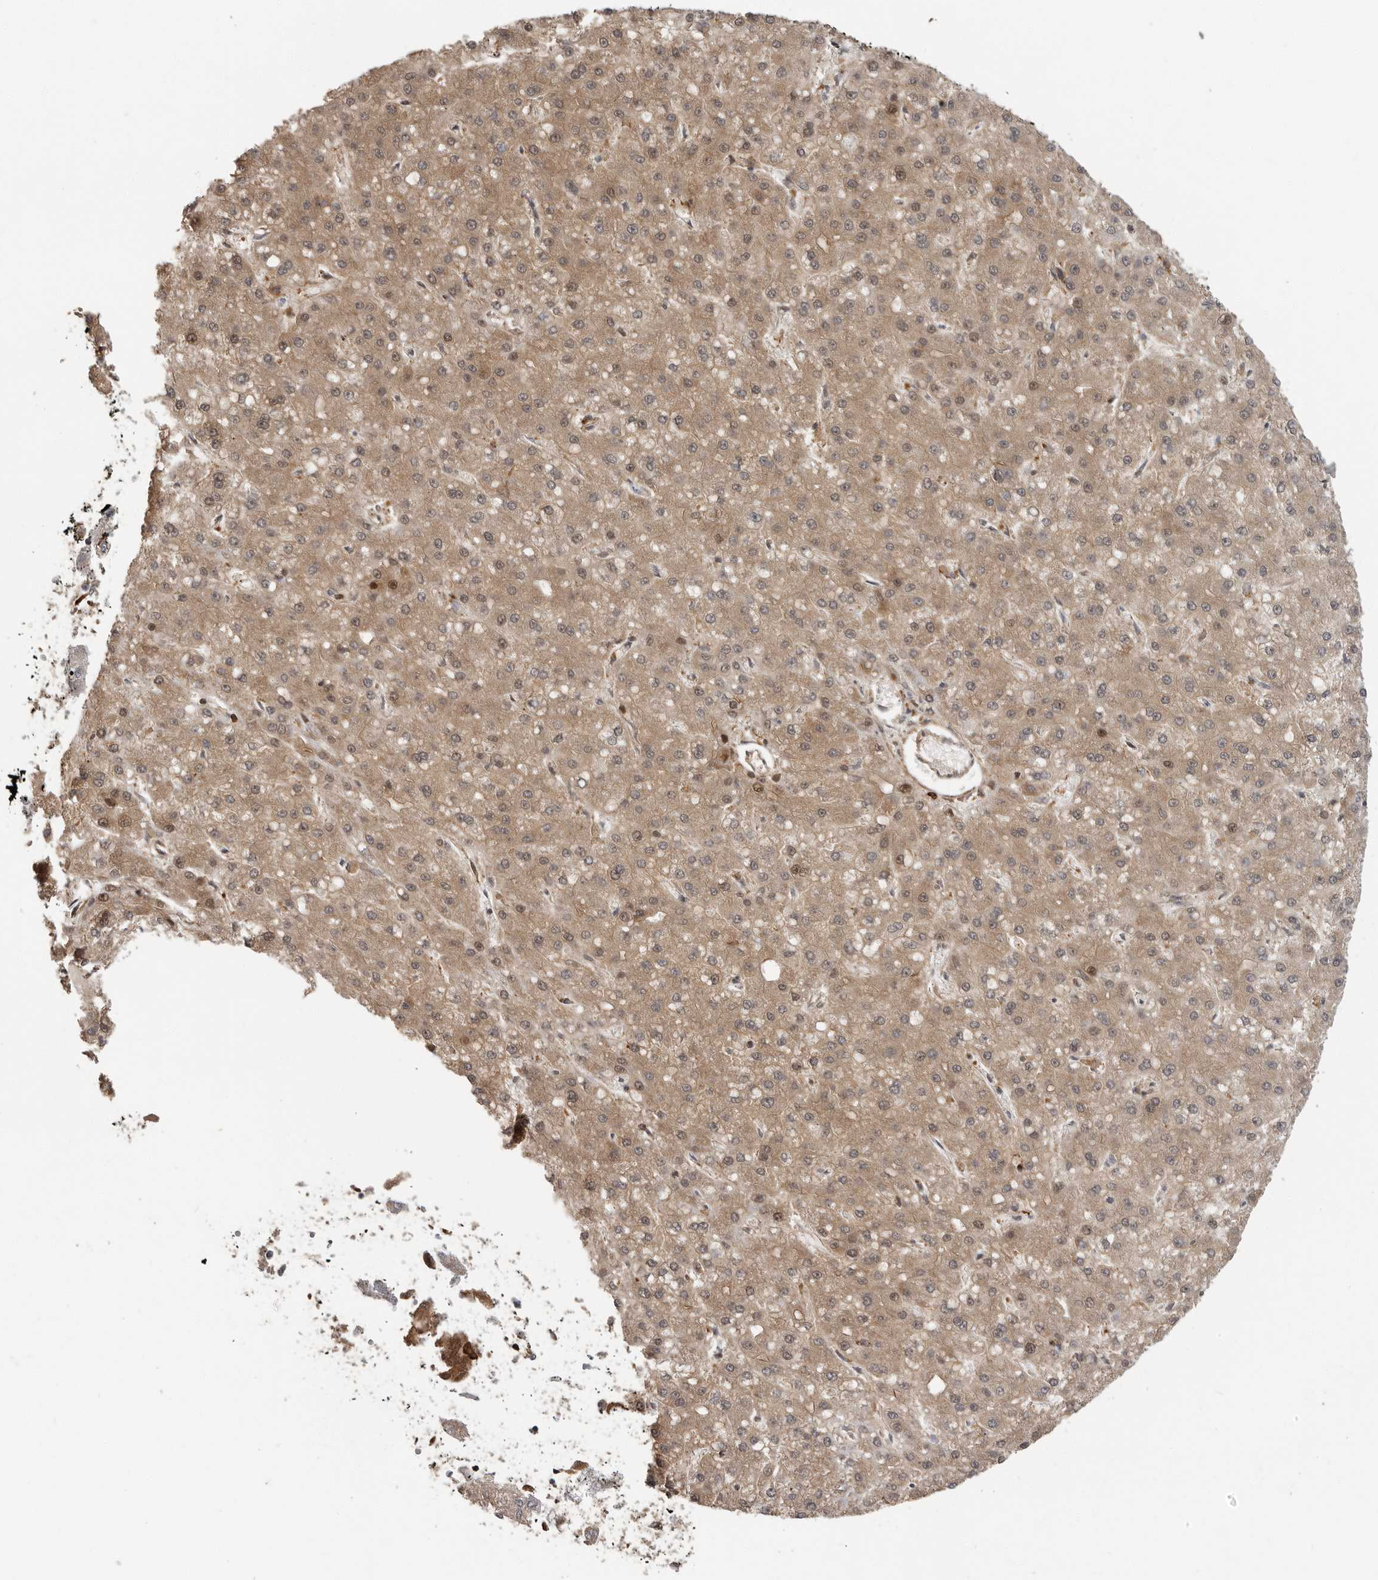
{"staining": {"intensity": "moderate", "quantity": ">75%", "location": "cytoplasmic/membranous,nuclear"}, "tissue": "liver cancer", "cell_type": "Tumor cells", "image_type": "cancer", "snomed": [{"axis": "morphology", "description": "Carcinoma, Hepatocellular, NOS"}, {"axis": "topography", "description": "Liver"}], "caption": "Tumor cells reveal medium levels of moderate cytoplasmic/membranous and nuclear staining in about >75% of cells in liver hepatocellular carcinoma. Immunohistochemistry (ihc) stains the protein of interest in brown and the nuclei are stained blue.", "gene": "ERN1", "patient": {"sex": "male", "age": 67}}